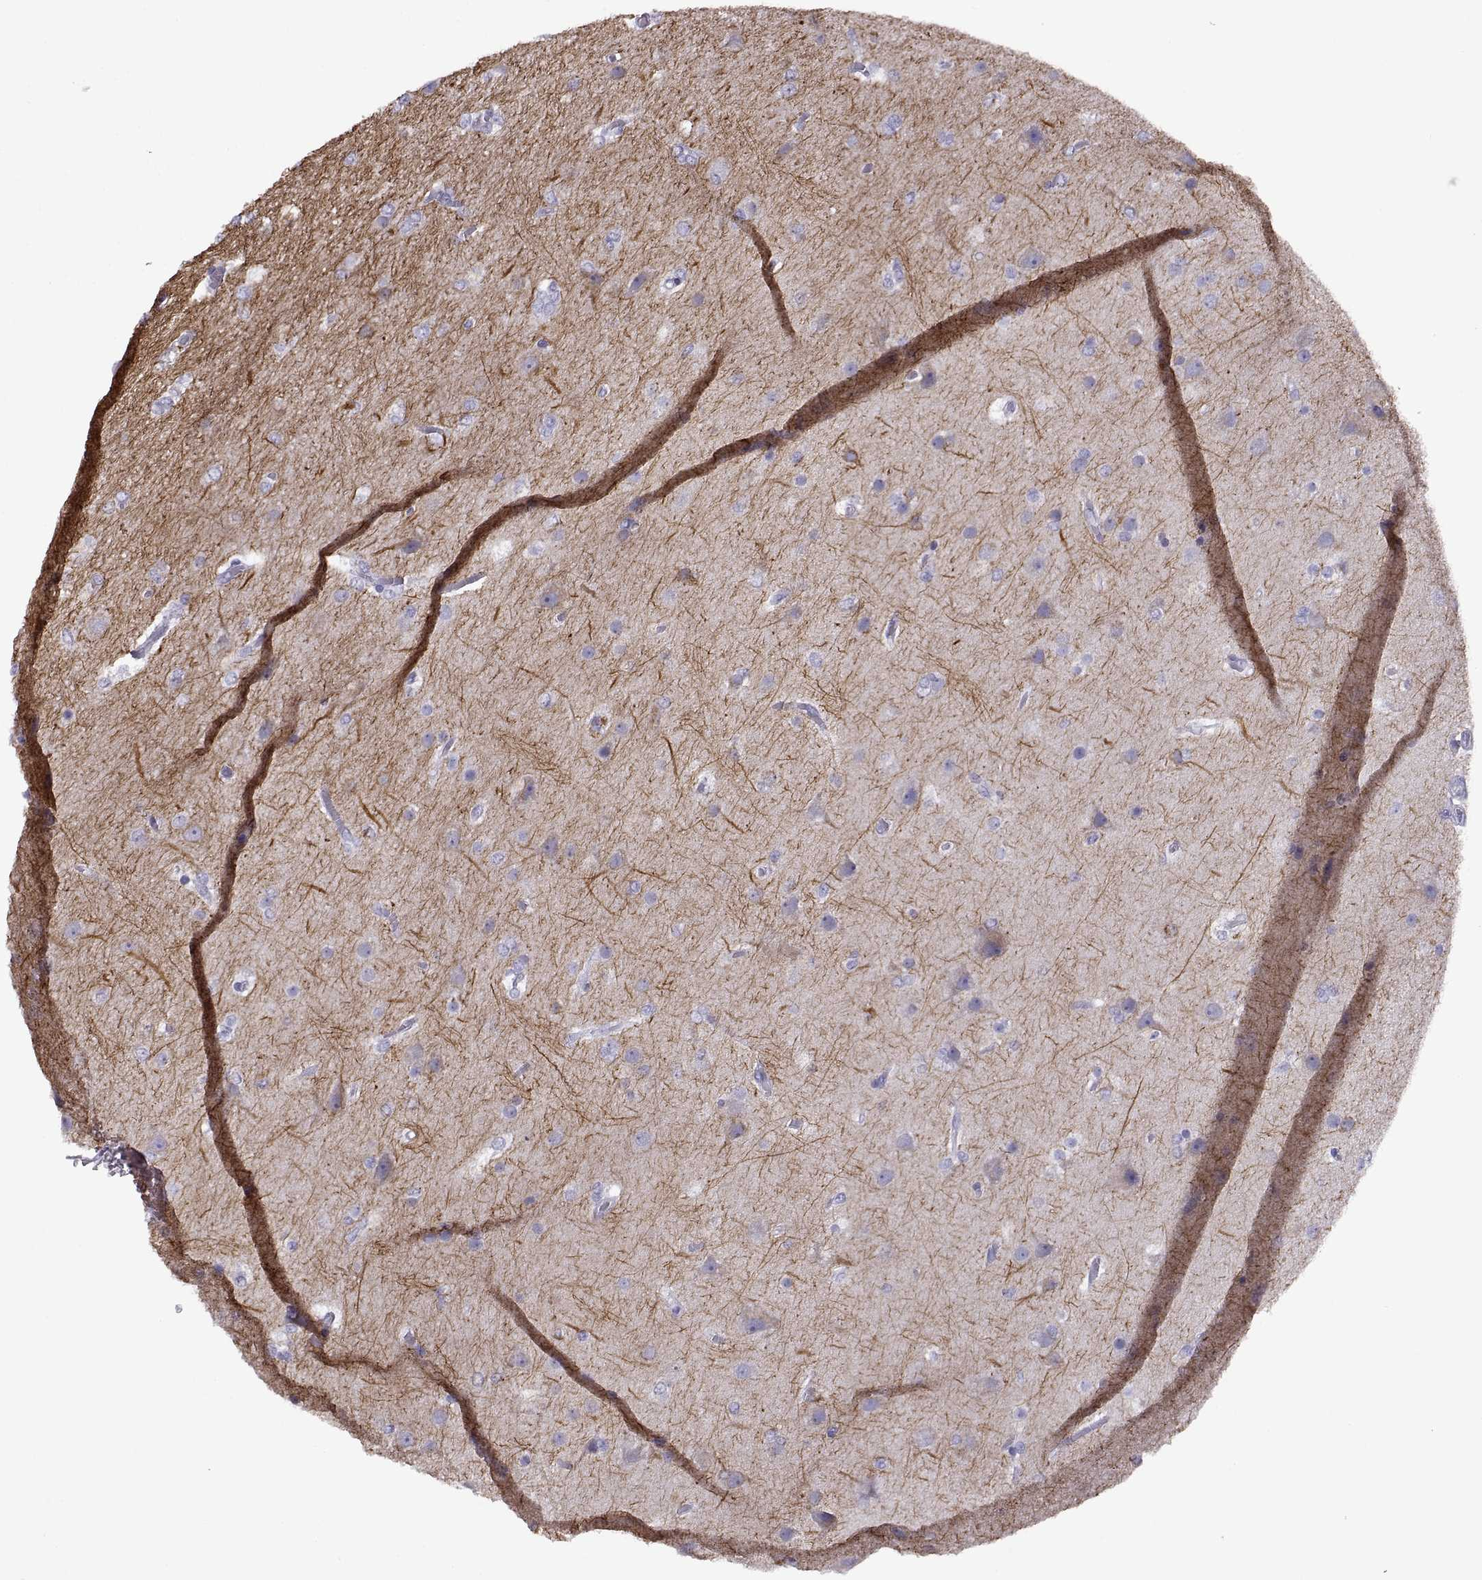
{"staining": {"intensity": "negative", "quantity": "none", "location": "none"}, "tissue": "glioma", "cell_type": "Tumor cells", "image_type": "cancer", "snomed": [{"axis": "morphology", "description": "Glioma, malignant, High grade"}, {"axis": "topography", "description": "Brain"}], "caption": "Tumor cells show no significant protein expression in glioma.", "gene": "RGS20", "patient": {"sex": "female", "age": 61}}